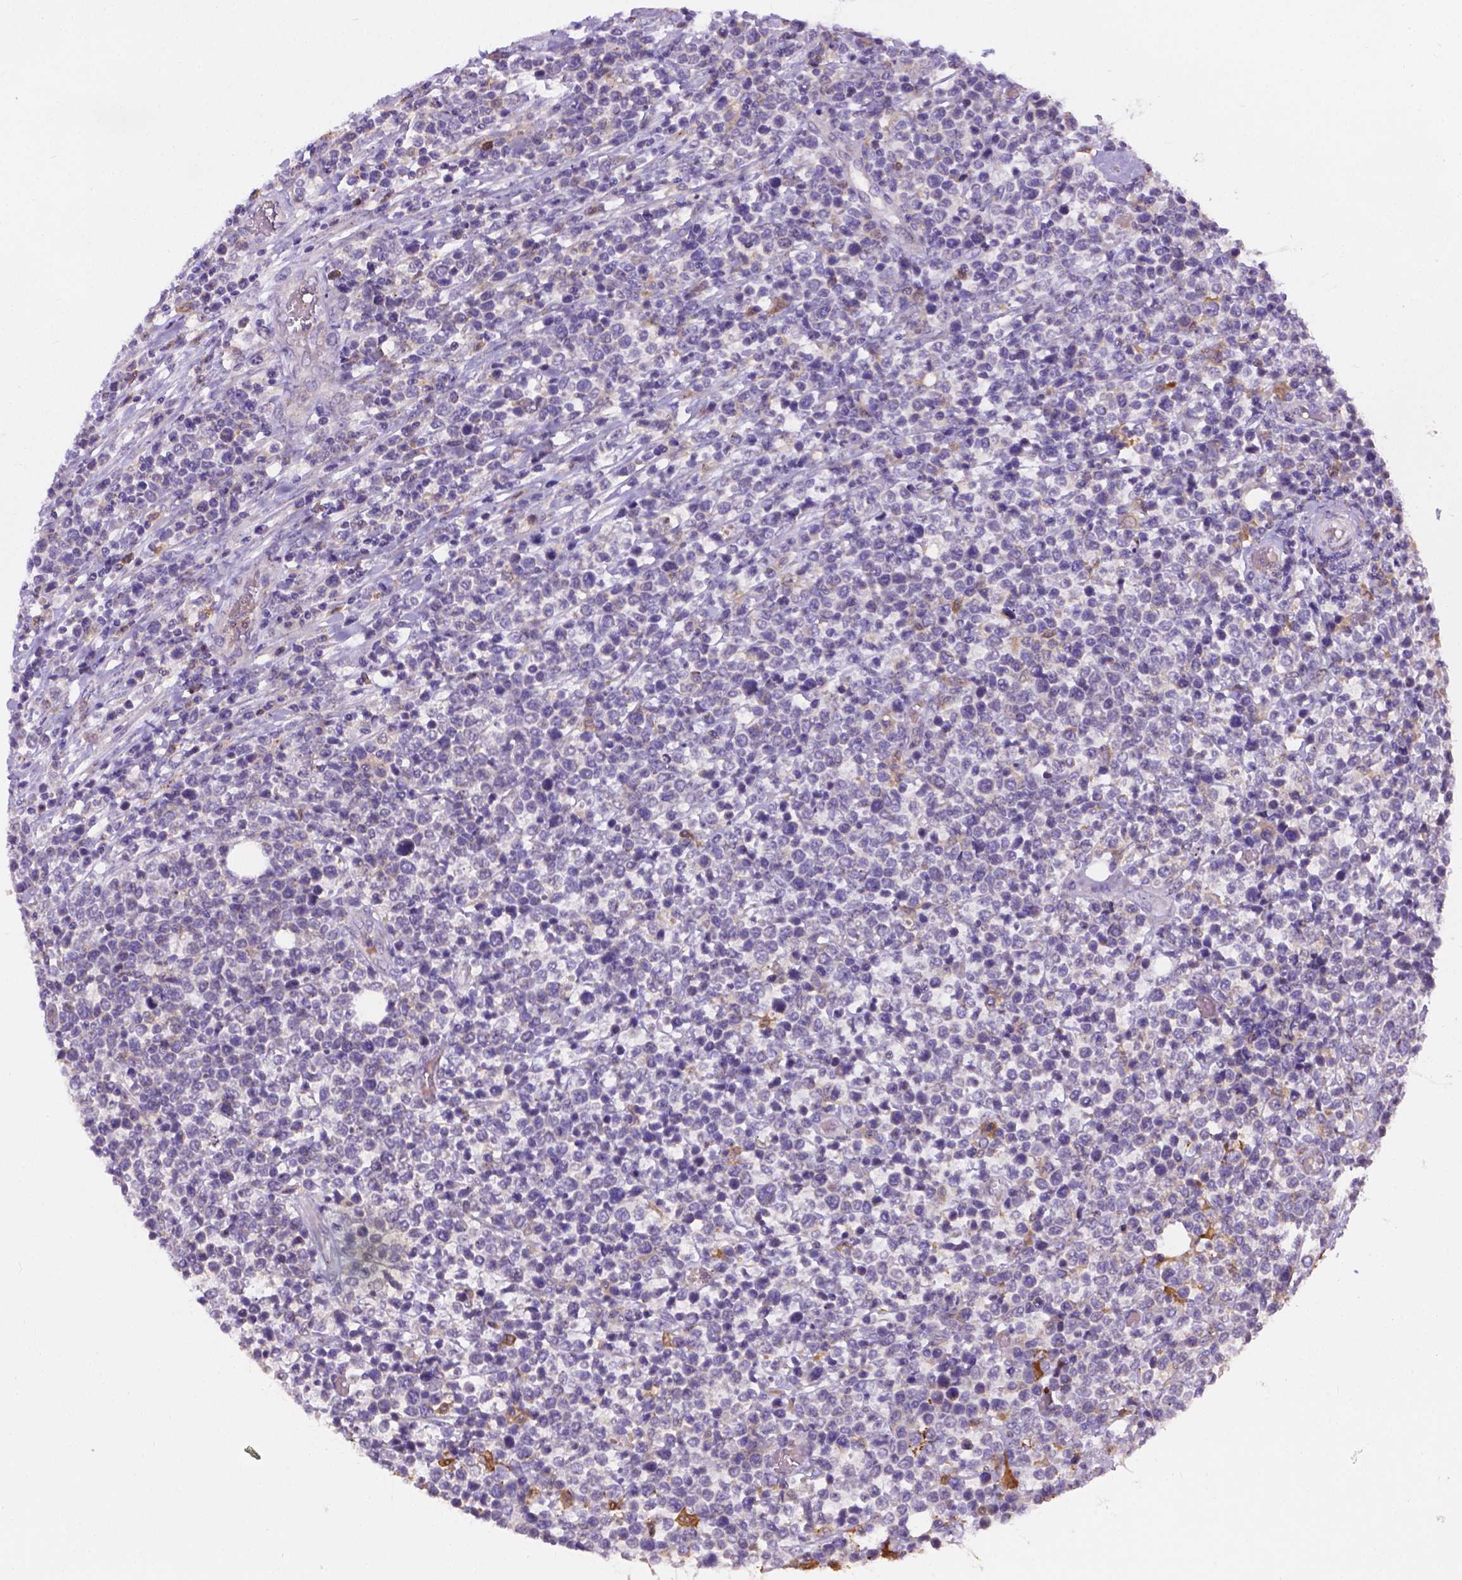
{"staining": {"intensity": "negative", "quantity": "none", "location": "none"}, "tissue": "lymphoma", "cell_type": "Tumor cells", "image_type": "cancer", "snomed": [{"axis": "morphology", "description": "Malignant lymphoma, non-Hodgkin's type, High grade"}, {"axis": "topography", "description": "Soft tissue"}], "caption": "The histopathology image reveals no staining of tumor cells in lymphoma.", "gene": "TM4SF18", "patient": {"sex": "female", "age": 56}}